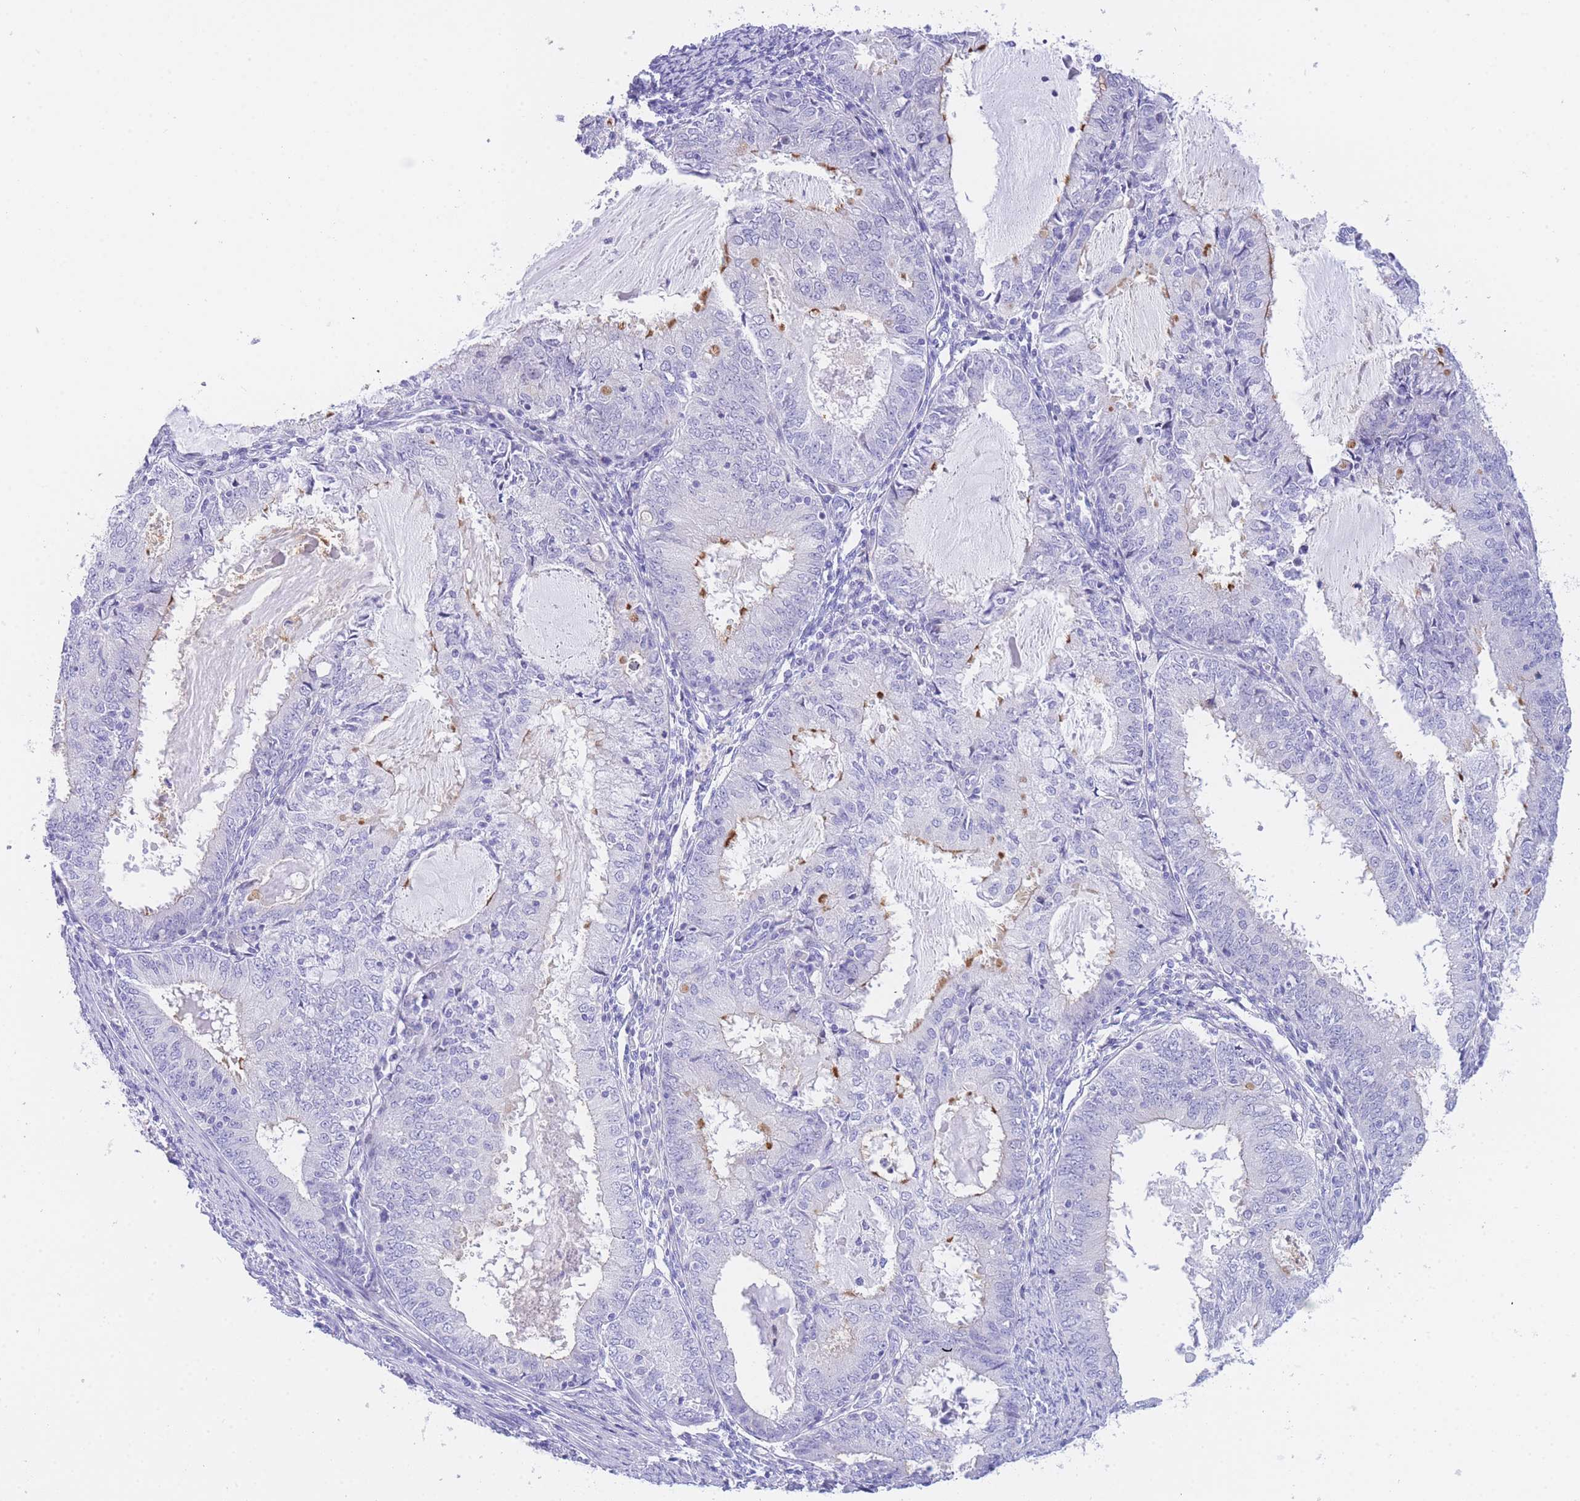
{"staining": {"intensity": "moderate", "quantity": "<25%", "location": "cytoplasmic/membranous"}, "tissue": "endometrial cancer", "cell_type": "Tumor cells", "image_type": "cancer", "snomed": [{"axis": "morphology", "description": "Adenocarcinoma, NOS"}, {"axis": "topography", "description": "Endometrium"}], "caption": "Protein staining shows moderate cytoplasmic/membranous expression in about <25% of tumor cells in endometrial cancer.", "gene": "TIFAB", "patient": {"sex": "female", "age": 57}}